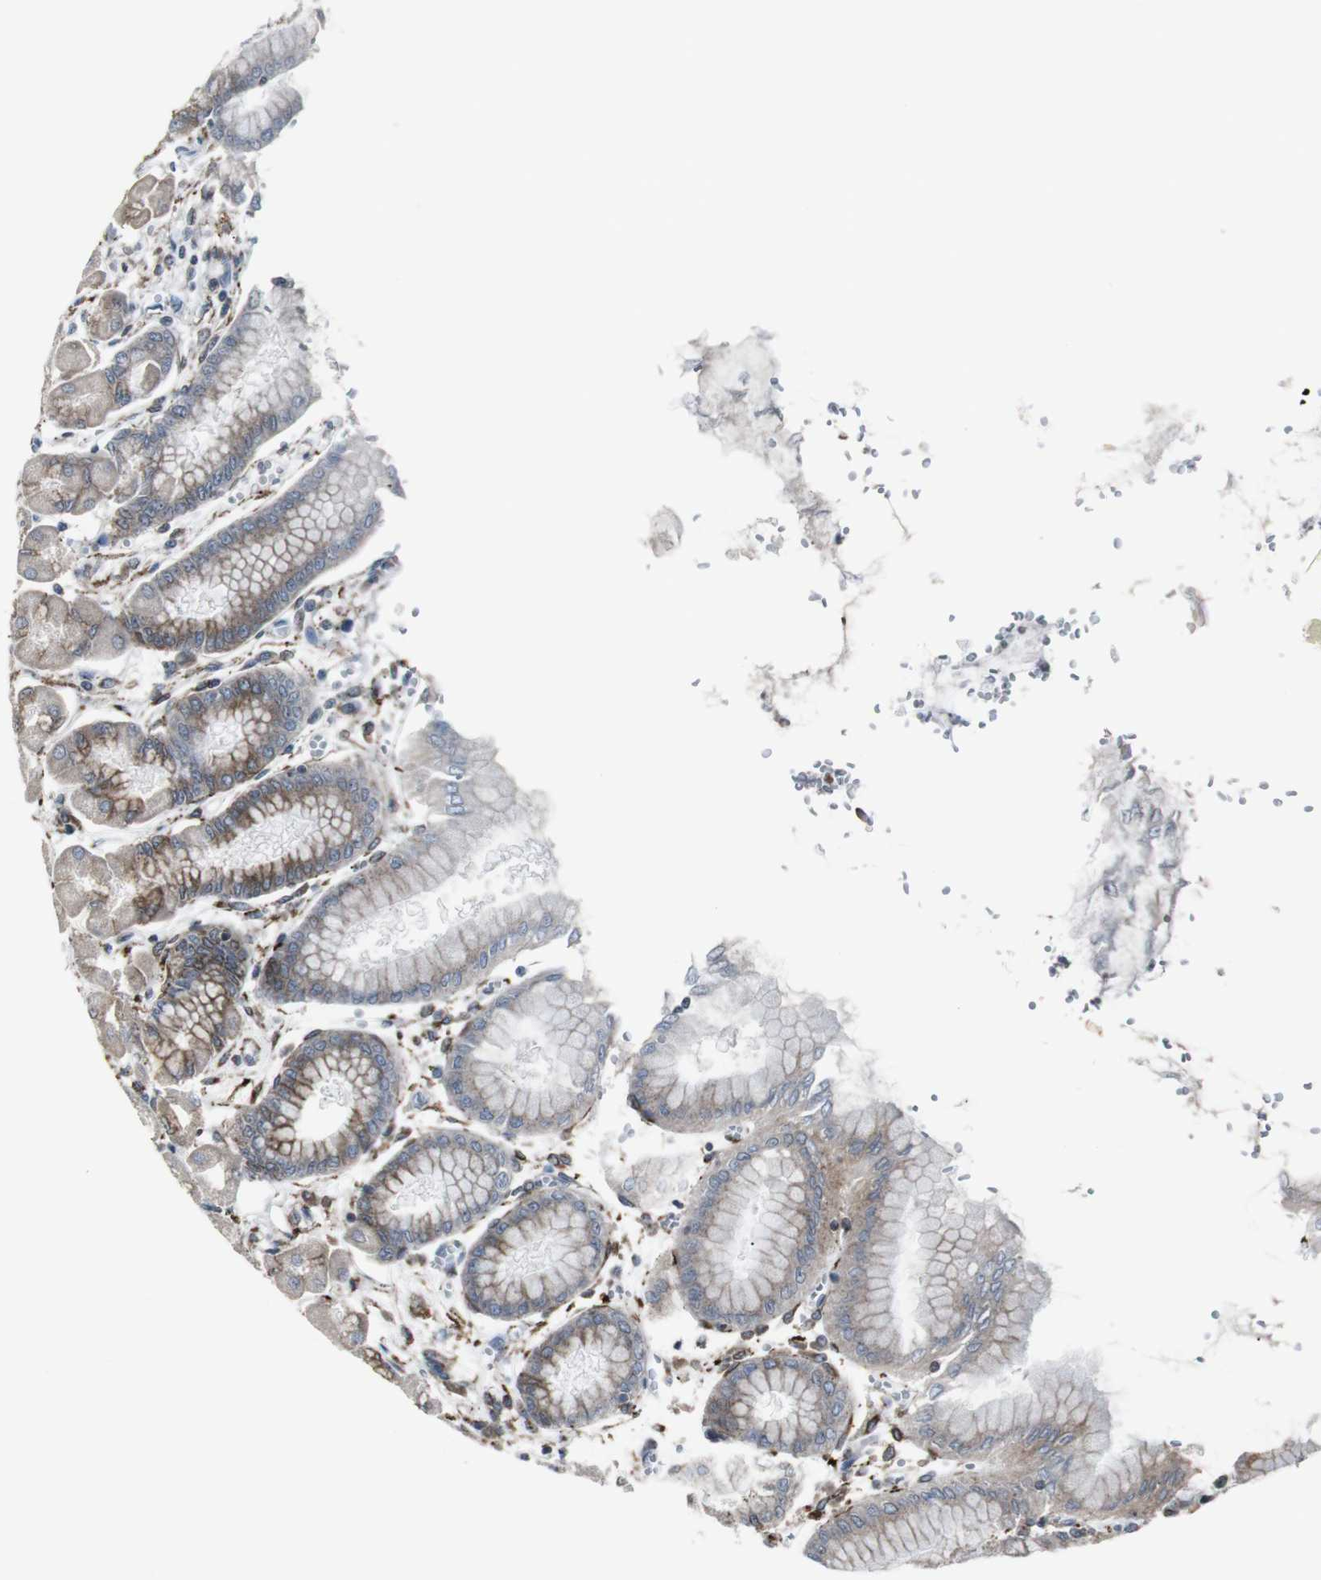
{"staining": {"intensity": "strong", "quantity": "25%-75%", "location": "cytoplasmic/membranous"}, "tissue": "stomach", "cell_type": "Glandular cells", "image_type": "normal", "snomed": [{"axis": "morphology", "description": "Normal tissue, NOS"}, {"axis": "topography", "description": "Stomach, upper"}], "caption": "High-magnification brightfield microscopy of unremarkable stomach stained with DAB (3,3'-diaminobenzidine) (brown) and counterstained with hematoxylin (blue). glandular cells exhibit strong cytoplasmic/membranous positivity is appreciated in approximately25%-75% of cells. The protein of interest is shown in brown color, while the nuclei are stained blue.", "gene": "LNPK", "patient": {"sex": "female", "age": 56}}